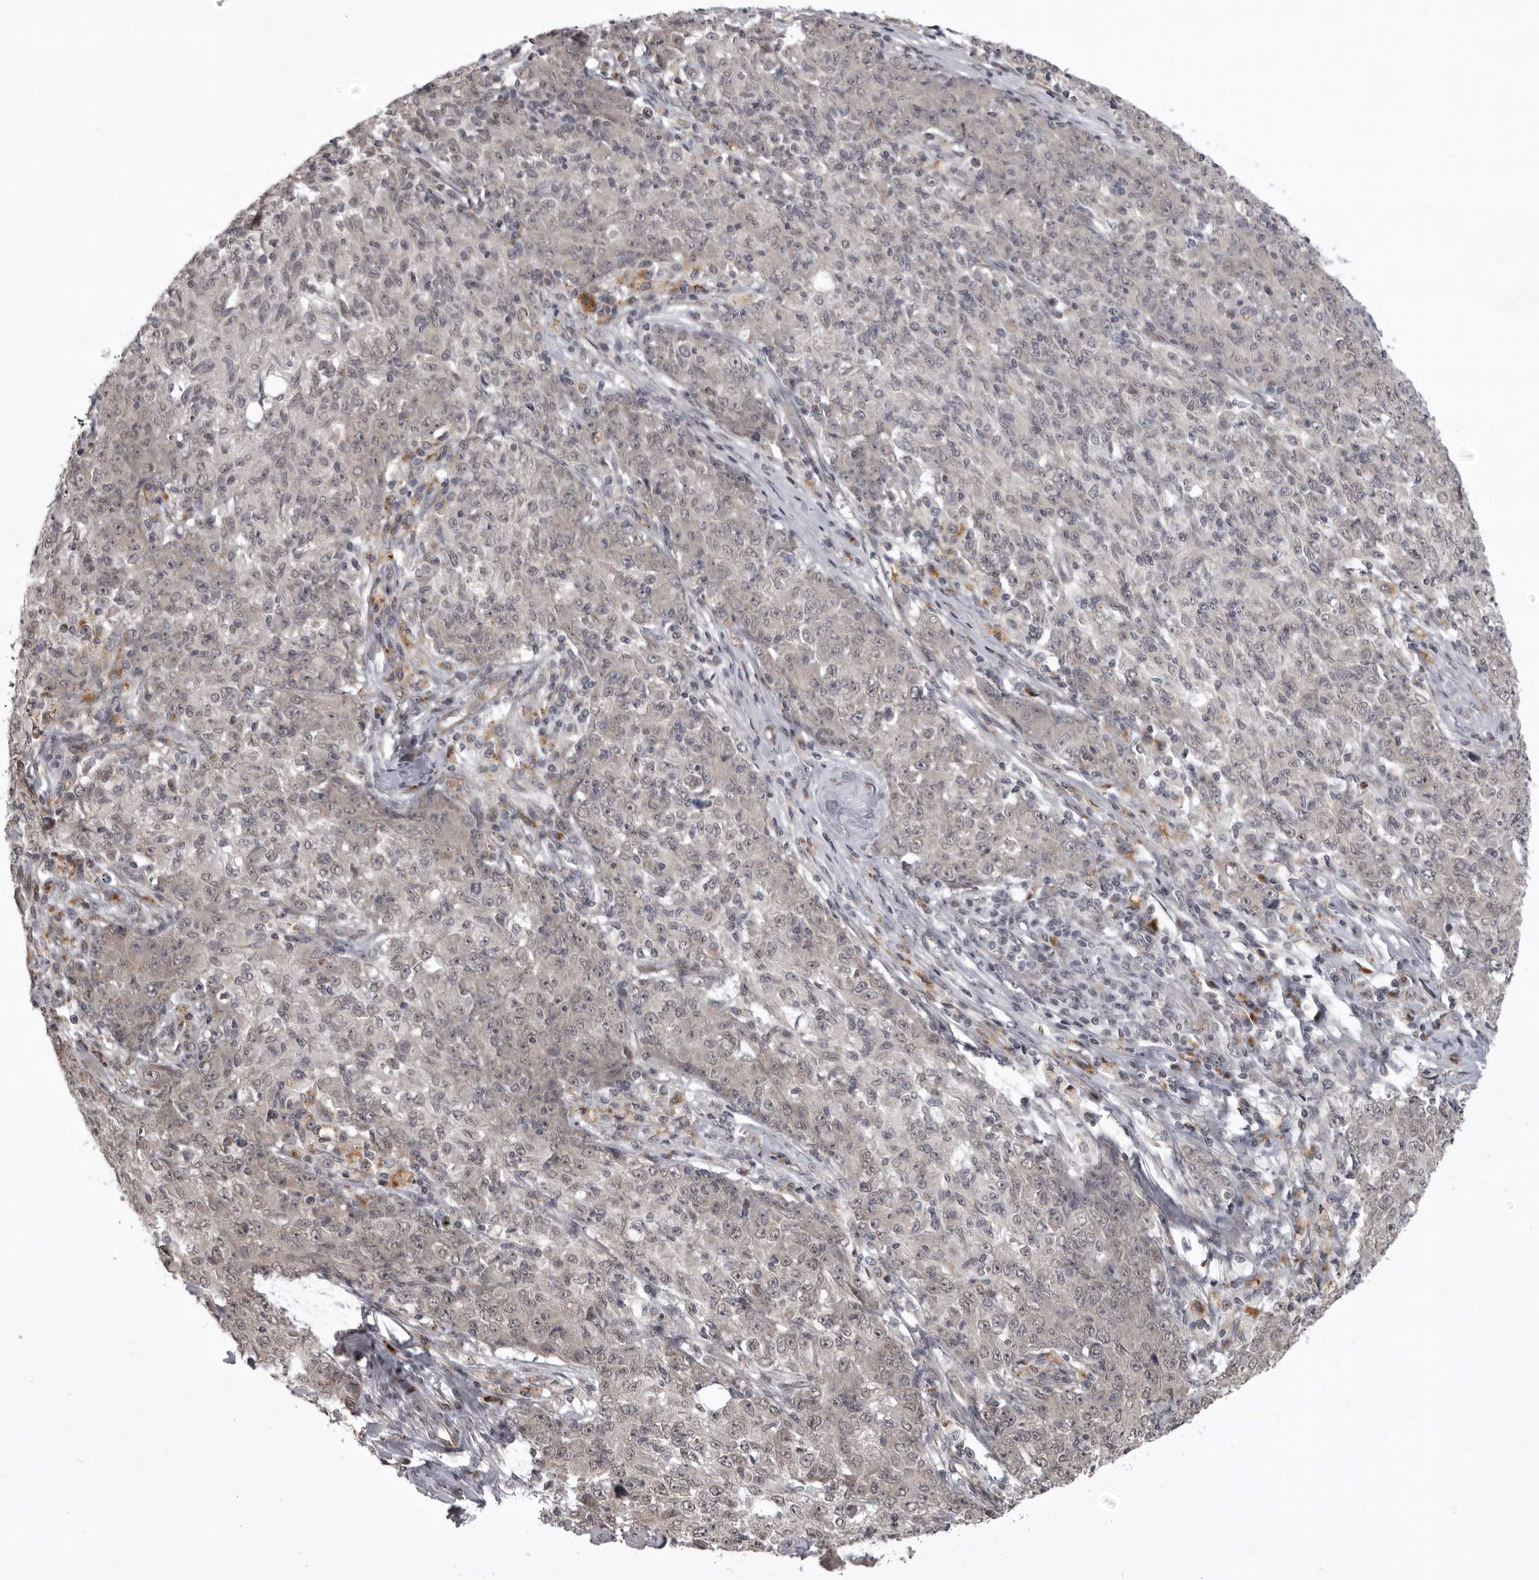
{"staining": {"intensity": "negative", "quantity": "none", "location": "none"}, "tissue": "ovarian cancer", "cell_type": "Tumor cells", "image_type": "cancer", "snomed": [{"axis": "morphology", "description": "Carcinoma, endometroid"}, {"axis": "topography", "description": "Ovary"}], "caption": "Immunohistochemistry (IHC) histopathology image of neoplastic tissue: ovarian cancer stained with DAB reveals no significant protein positivity in tumor cells.", "gene": "C1orf109", "patient": {"sex": "female", "age": 42}}